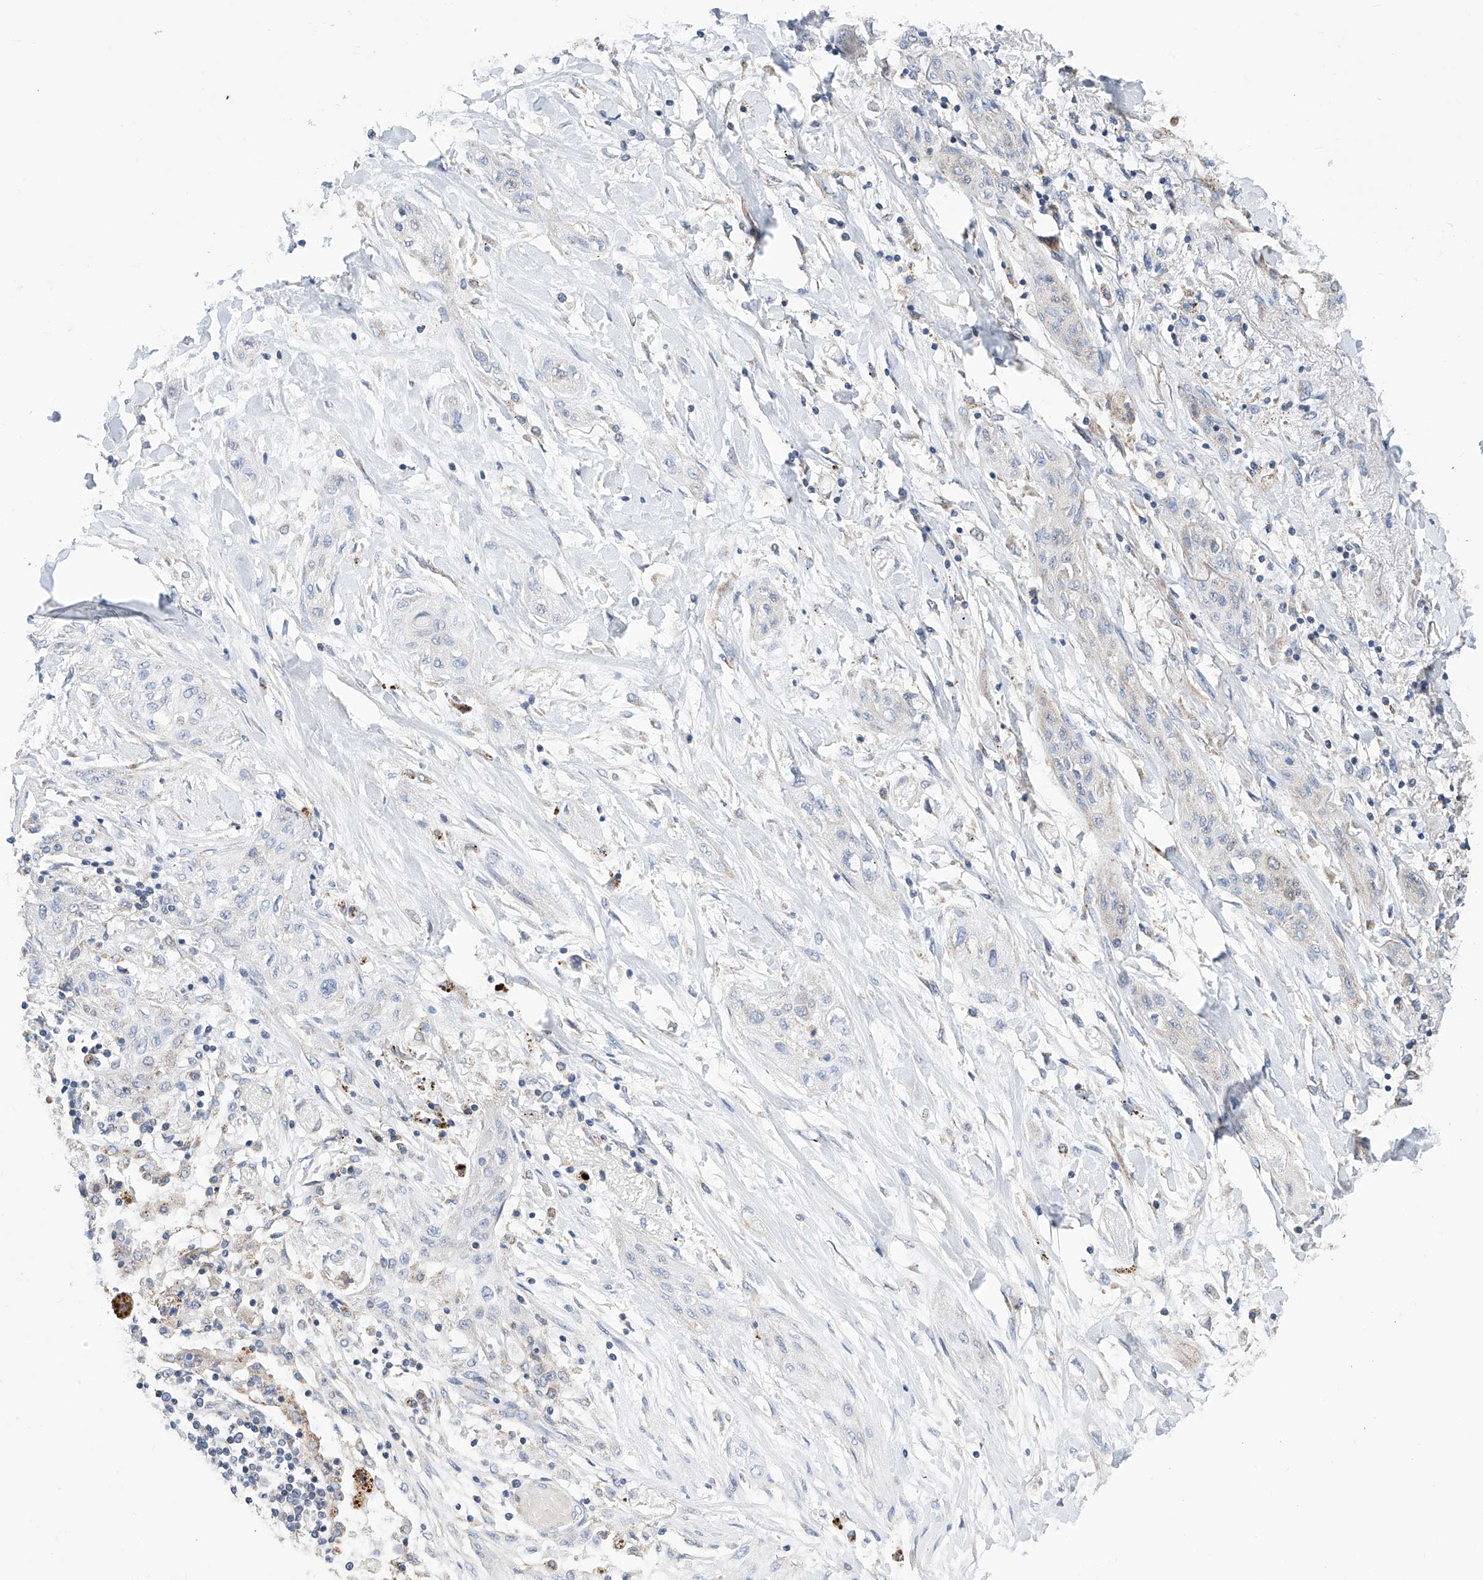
{"staining": {"intensity": "negative", "quantity": "none", "location": "none"}, "tissue": "lung cancer", "cell_type": "Tumor cells", "image_type": "cancer", "snomed": [{"axis": "morphology", "description": "Squamous cell carcinoma, NOS"}, {"axis": "topography", "description": "Lung"}], "caption": "Immunohistochemical staining of human lung squamous cell carcinoma shows no significant positivity in tumor cells.", "gene": "P2RX7", "patient": {"sex": "female", "age": 47}}